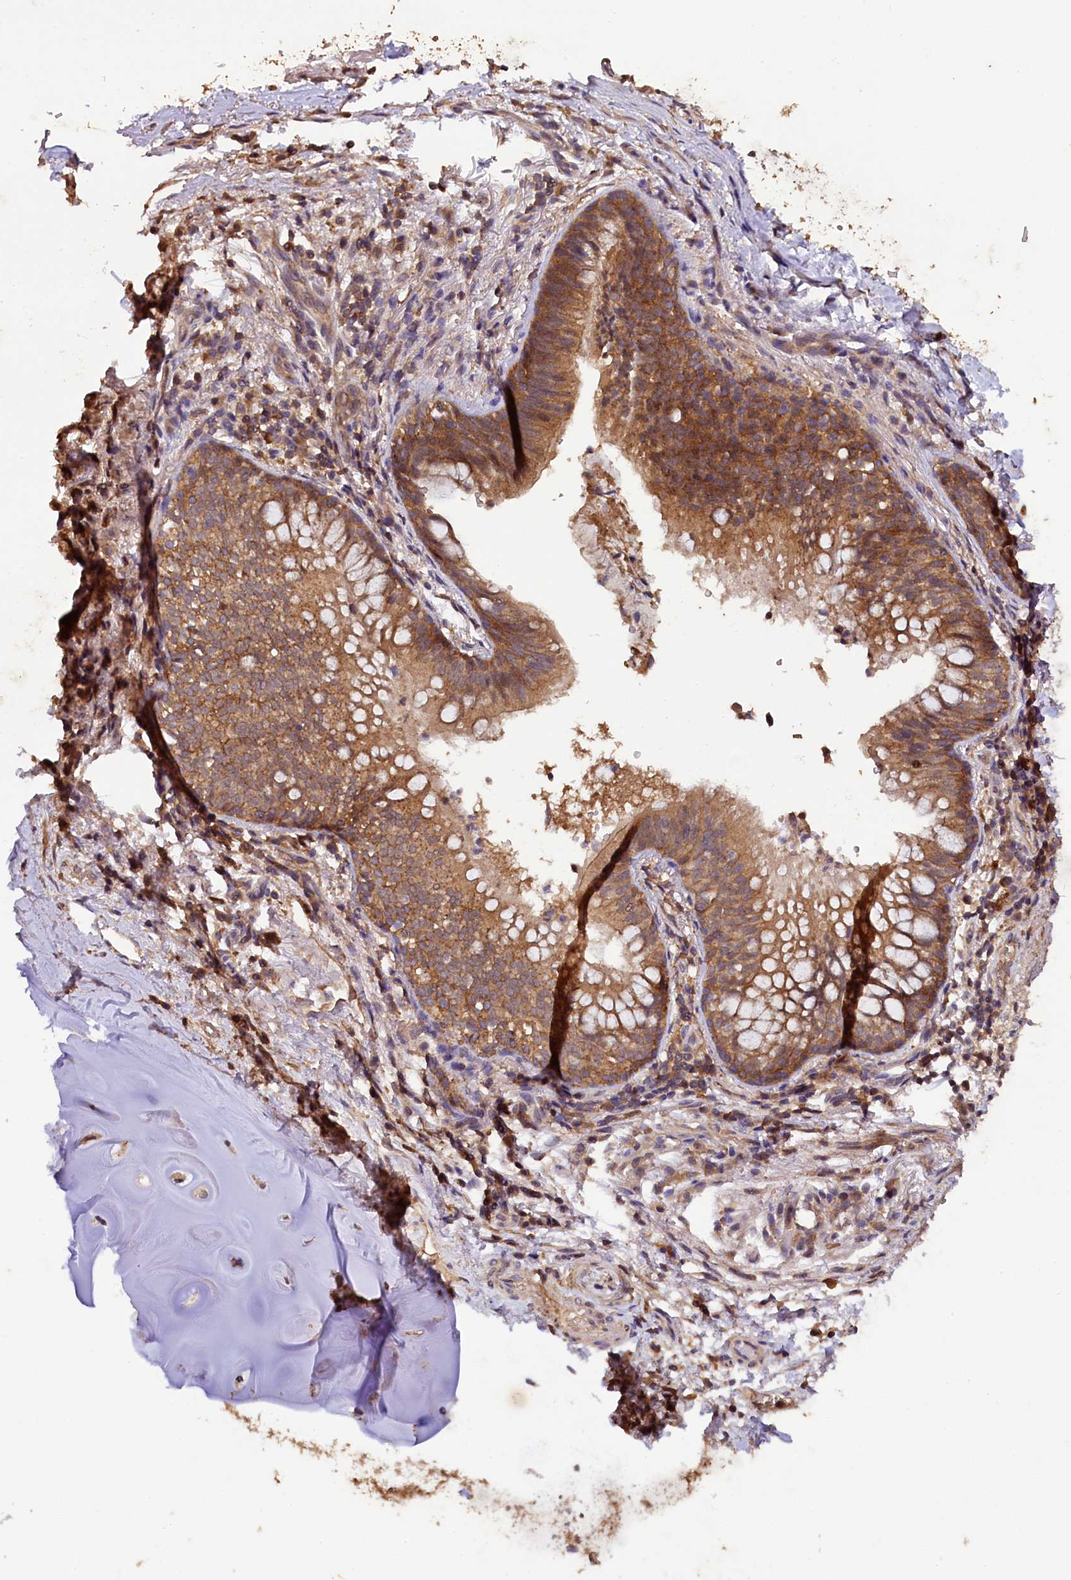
{"staining": {"intensity": "negative", "quantity": "none", "location": "none"}, "tissue": "adipose tissue", "cell_type": "Adipocytes", "image_type": "normal", "snomed": [{"axis": "morphology", "description": "Normal tissue, NOS"}, {"axis": "topography", "description": "Lymph node"}, {"axis": "topography", "description": "Cartilage tissue"}, {"axis": "topography", "description": "Bronchus"}], "caption": "Protein analysis of benign adipose tissue shows no significant expression in adipocytes. The staining was performed using DAB (3,3'-diaminobenzidine) to visualize the protein expression in brown, while the nuclei were stained in blue with hematoxylin (Magnification: 20x).", "gene": "PLXNB1", "patient": {"sex": "male", "age": 63}}